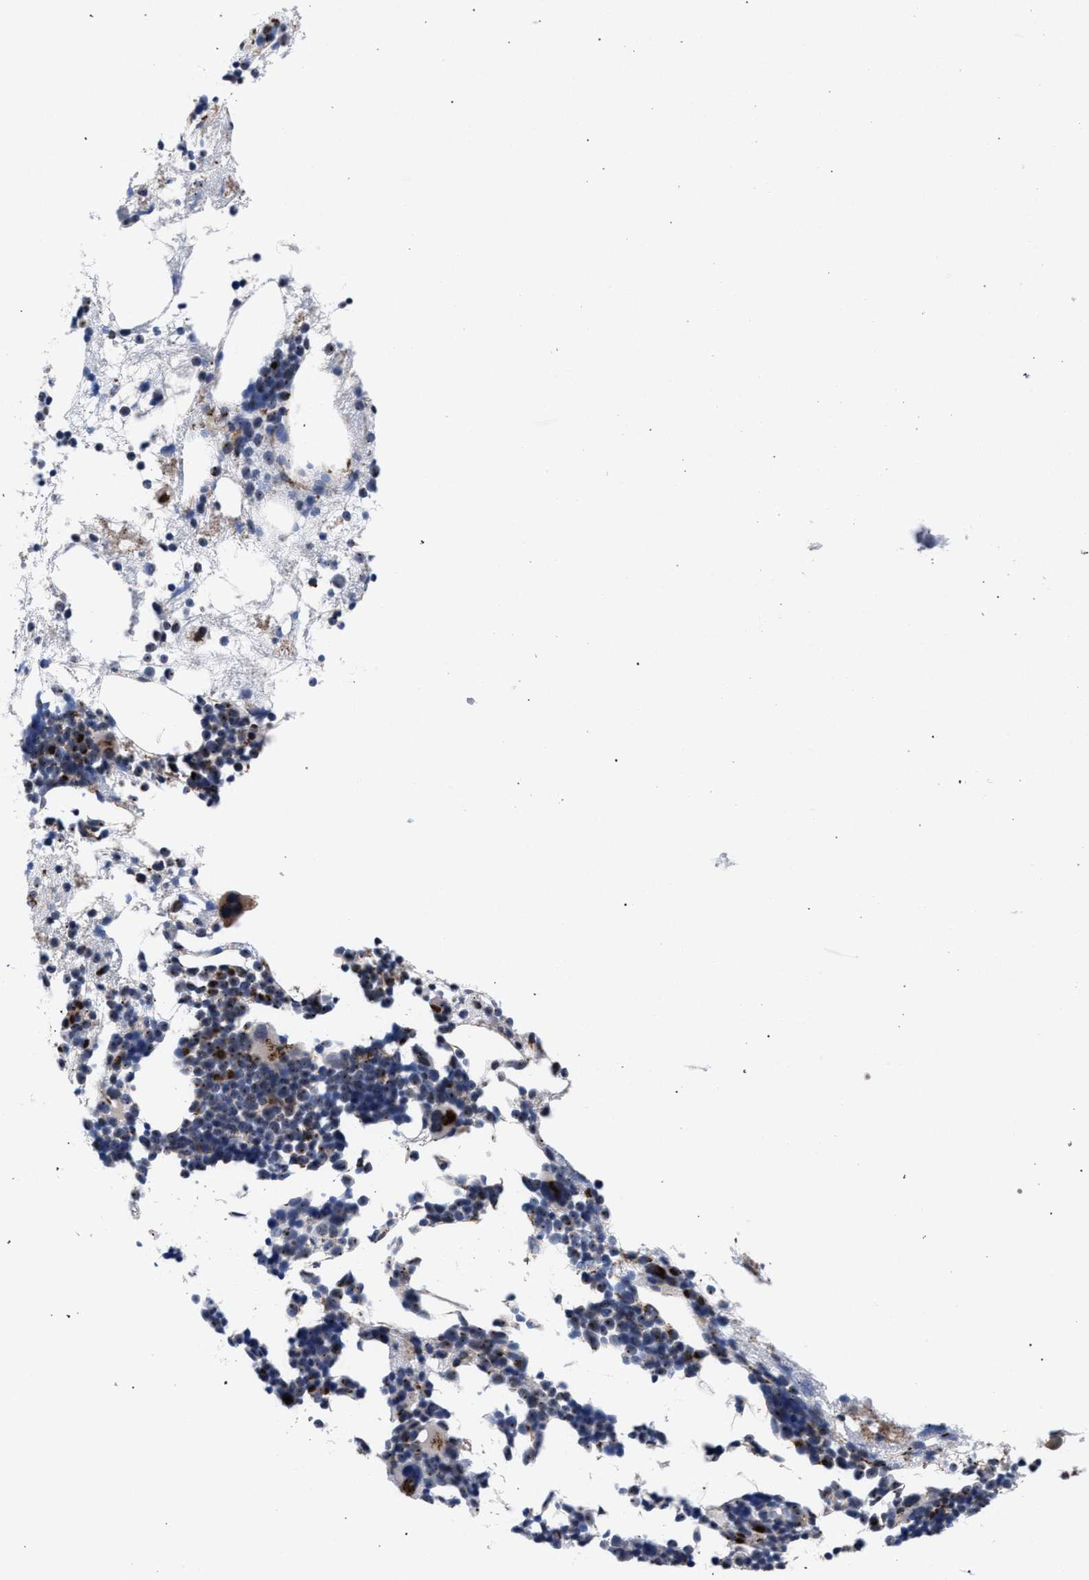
{"staining": {"intensity": "moderate", "quantity": "25%-75%", "location": "cytoplasmic/membranous"}, "tissue": "bone marrow", "cell_type": "Hematopoietic cells", "image_type": "normal", "snomed": [{"axis": "morphology", "description": "Normal tissue, NOS"}, {"axis": "morphology", "description": "Inflammation, NOS"}, {"axis": "topography", "description": "Bone marrow"}], "caption": "Moderate cytoplasmic/membranous protein positivity is seen in about 25%-75% of hematopoietic cells in bone marrow.", "gene": "GOLGA2", "patient": {"sex": "female", "age": 81}}